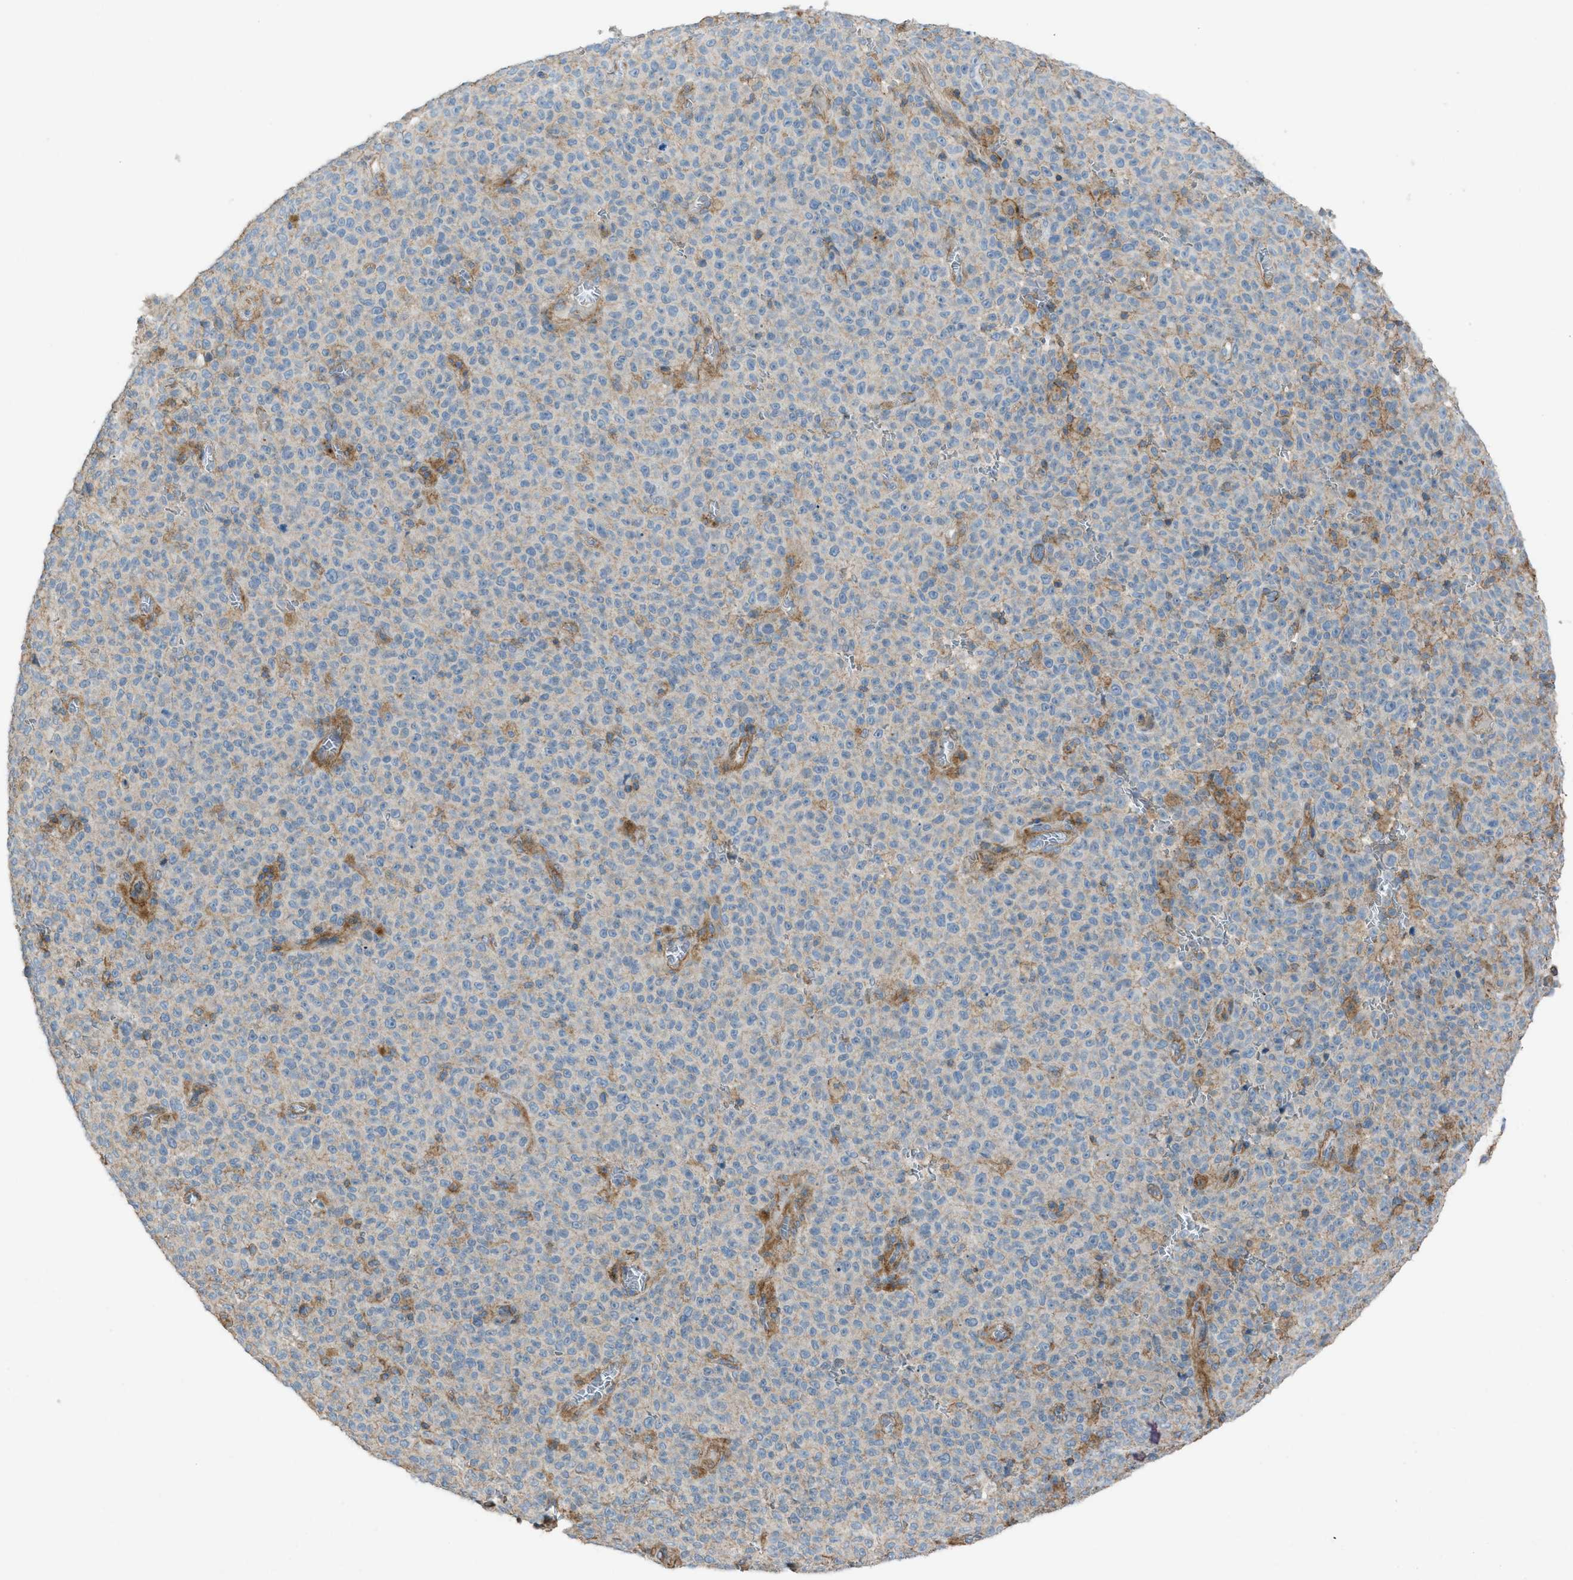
{"staining": {"intensity": "weak", "quantity": "<25%", "location": "cytoplasmic/membranous"}, "tissue": "melanoma", "cell_type": "Tumor cells", "image_type": "cancer", "snomed": [{"axis": "morphology", "description": "Malignant melanoma, NOS"}, {"axis": "topography", "description": "Skin"}], "caption": "High magnification brightfield microscopy of melanoma stained with DAB (3,3'-diaminobenzidine) (brown) and counterstained with hematoxylin (blue): tumor cells show no significant positivity.", "gene": "NCK2", "patient": {"sex": "female", "age": 82}}